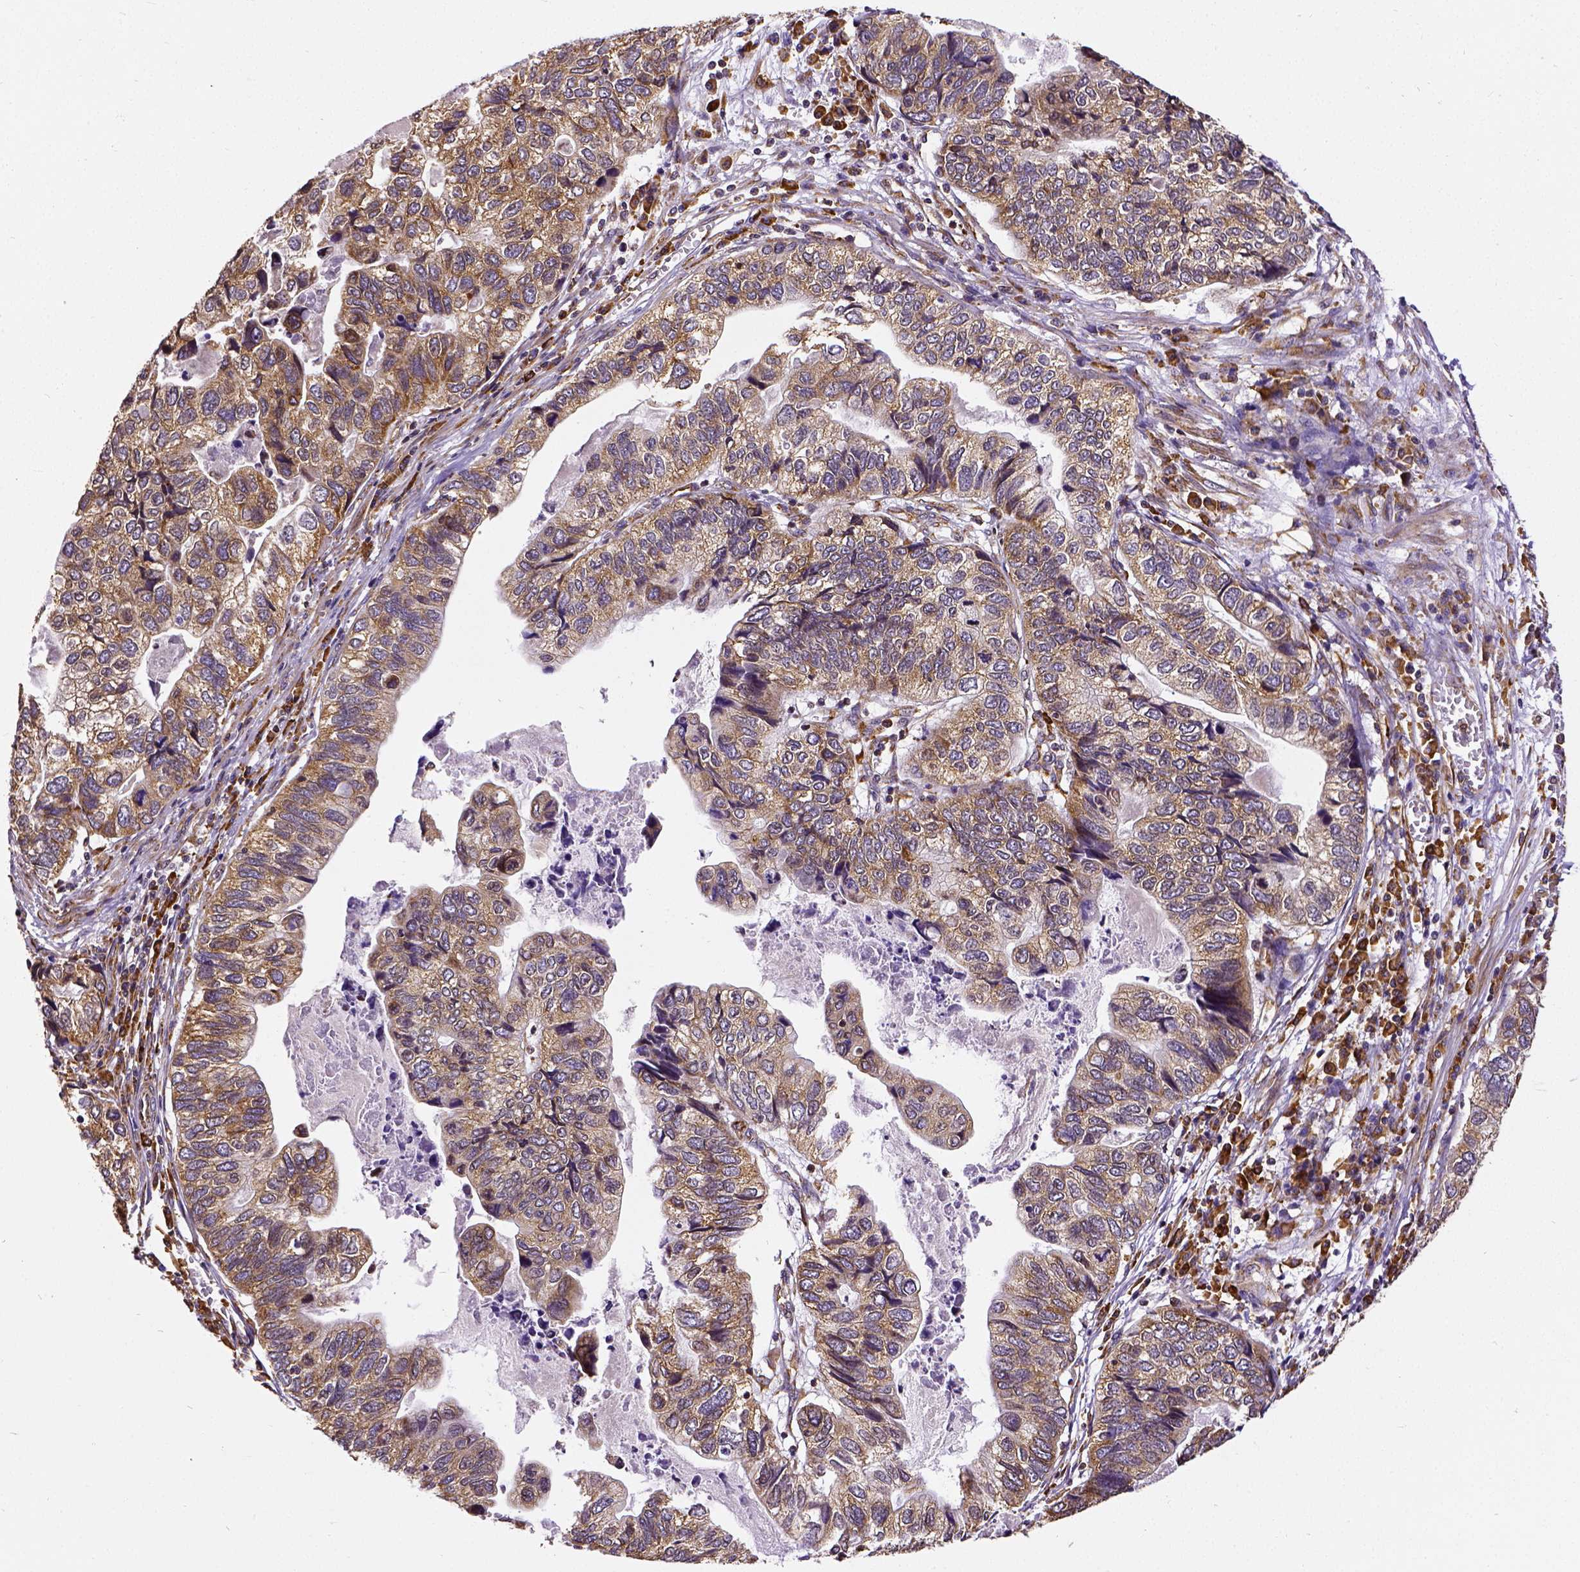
{"staining": {"intensity": "moderate", "quantity": ">75%", "location": "cytoplasmic/membranous"}, "tissue": "stomach cancer", "cell_type": "Tumor cells", "image_type": "cancer", "snomed": [{"axis": "morphology", "description": "Adenocarcinoma, NOS"}, {"axis": "topography", "description": "Stomach, upper"}], "caption": "Stomach adenocarcinoma stained with IHC shows moderate cytoplasmic/membranous staining in approximately >75% of tumor cells. Immunohistochemistry (ihc) stains the protein of interest in brown and the nuclei are stained blue.", "gene": "MTDH", "patient": {"sex": "female", "age": 67}}